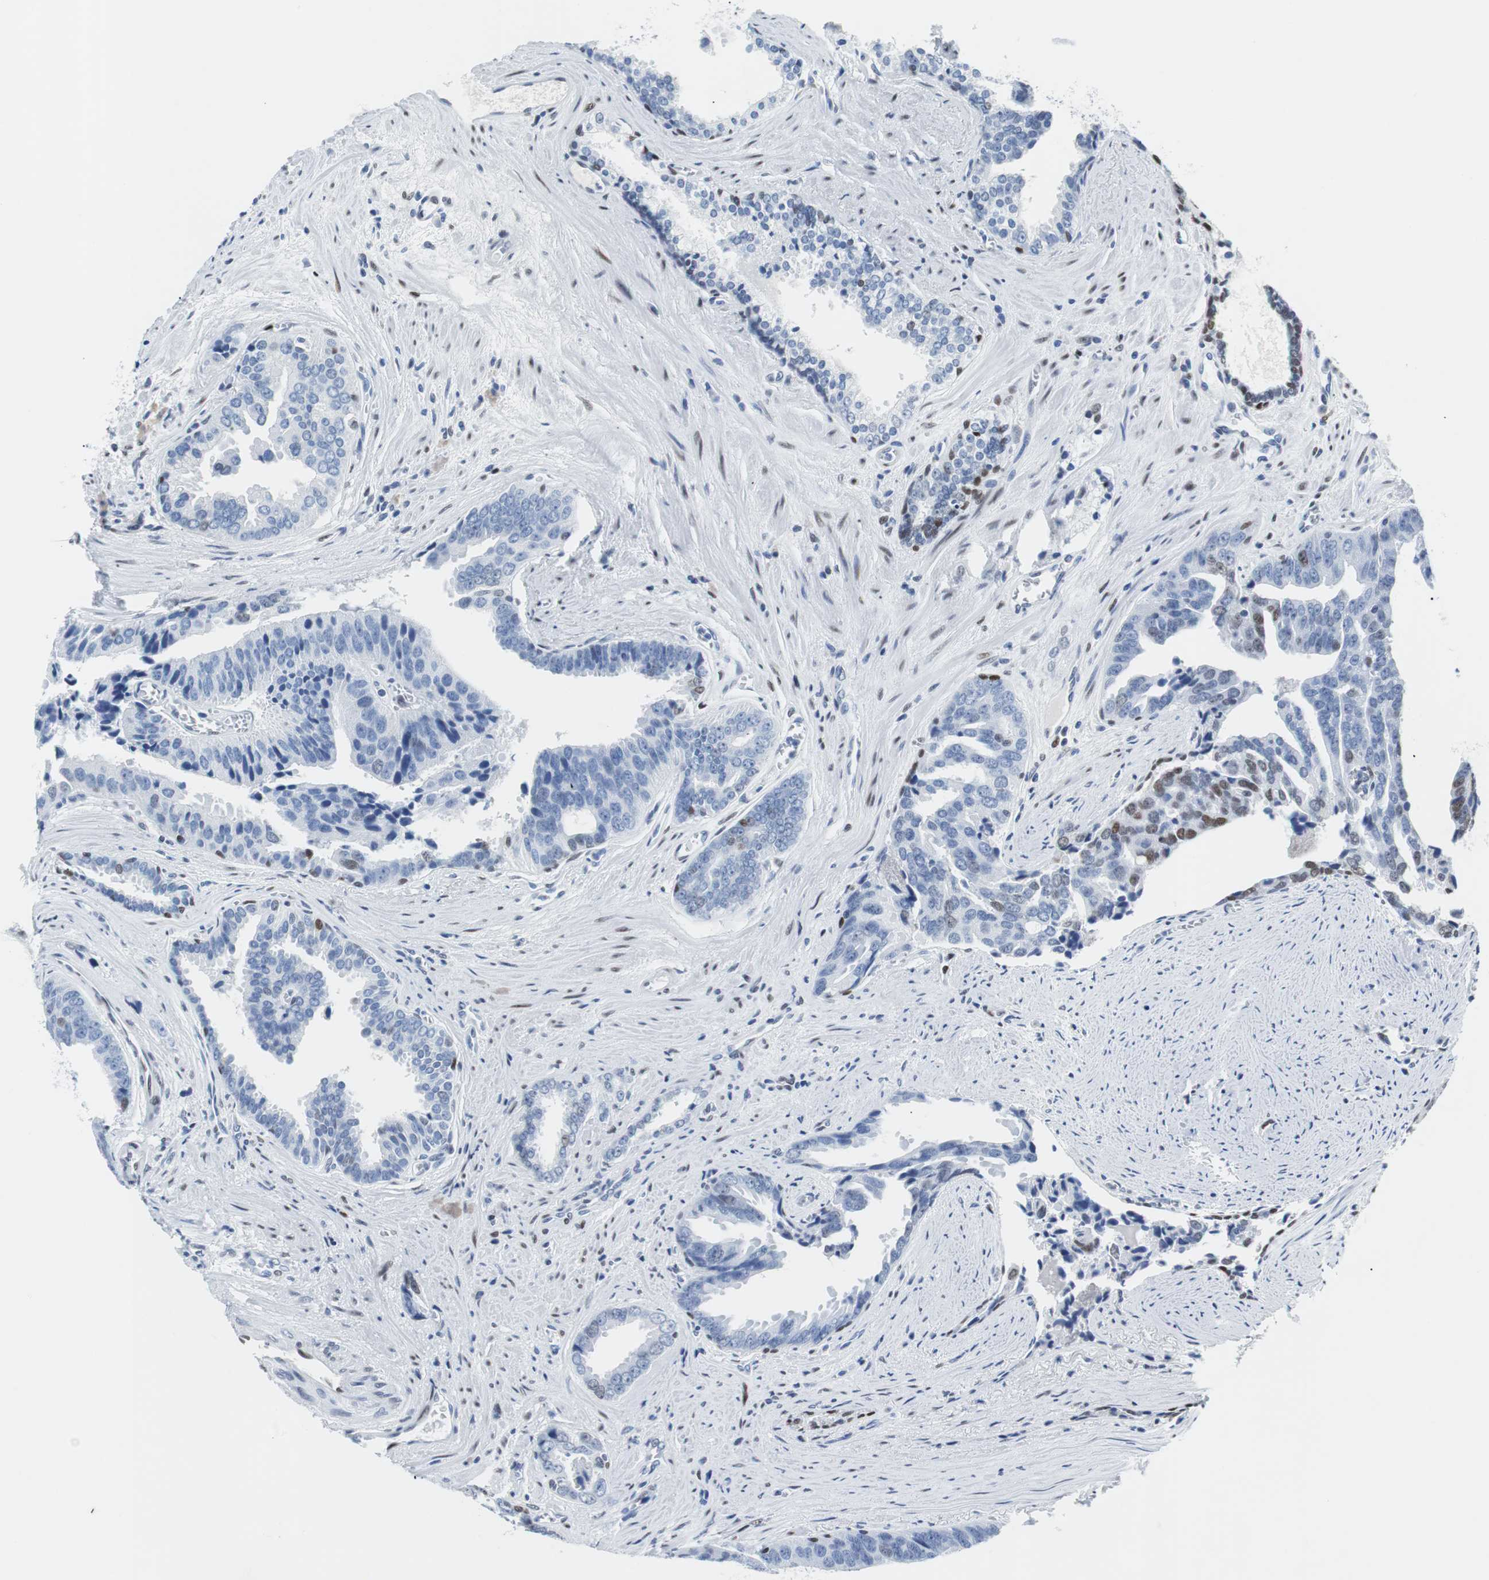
{"staining": {"intensity": "moderate", "quantity": "<25%", "location": "nuclear"}, "tissue": "prostate cancer", "cell_type": "Tumor cells", "image_type": "cancer", "snomed": [{"axis": "morphology", "description": "Adenocarcinoma, High grade"}, {"axis": "topography", "description": "Prostate"}], "caption": "Immunohistochemical staining of human adenocarcinoma (high-grade) (prostate) shows low levels of moderate nuclear protein positivity in approximately <25% of tumor cells. (brown staining indicates protein expression, while blue staining denotes nuclei).", "gene": "JUN", "patient": {"sex": "male", "age": 67}}